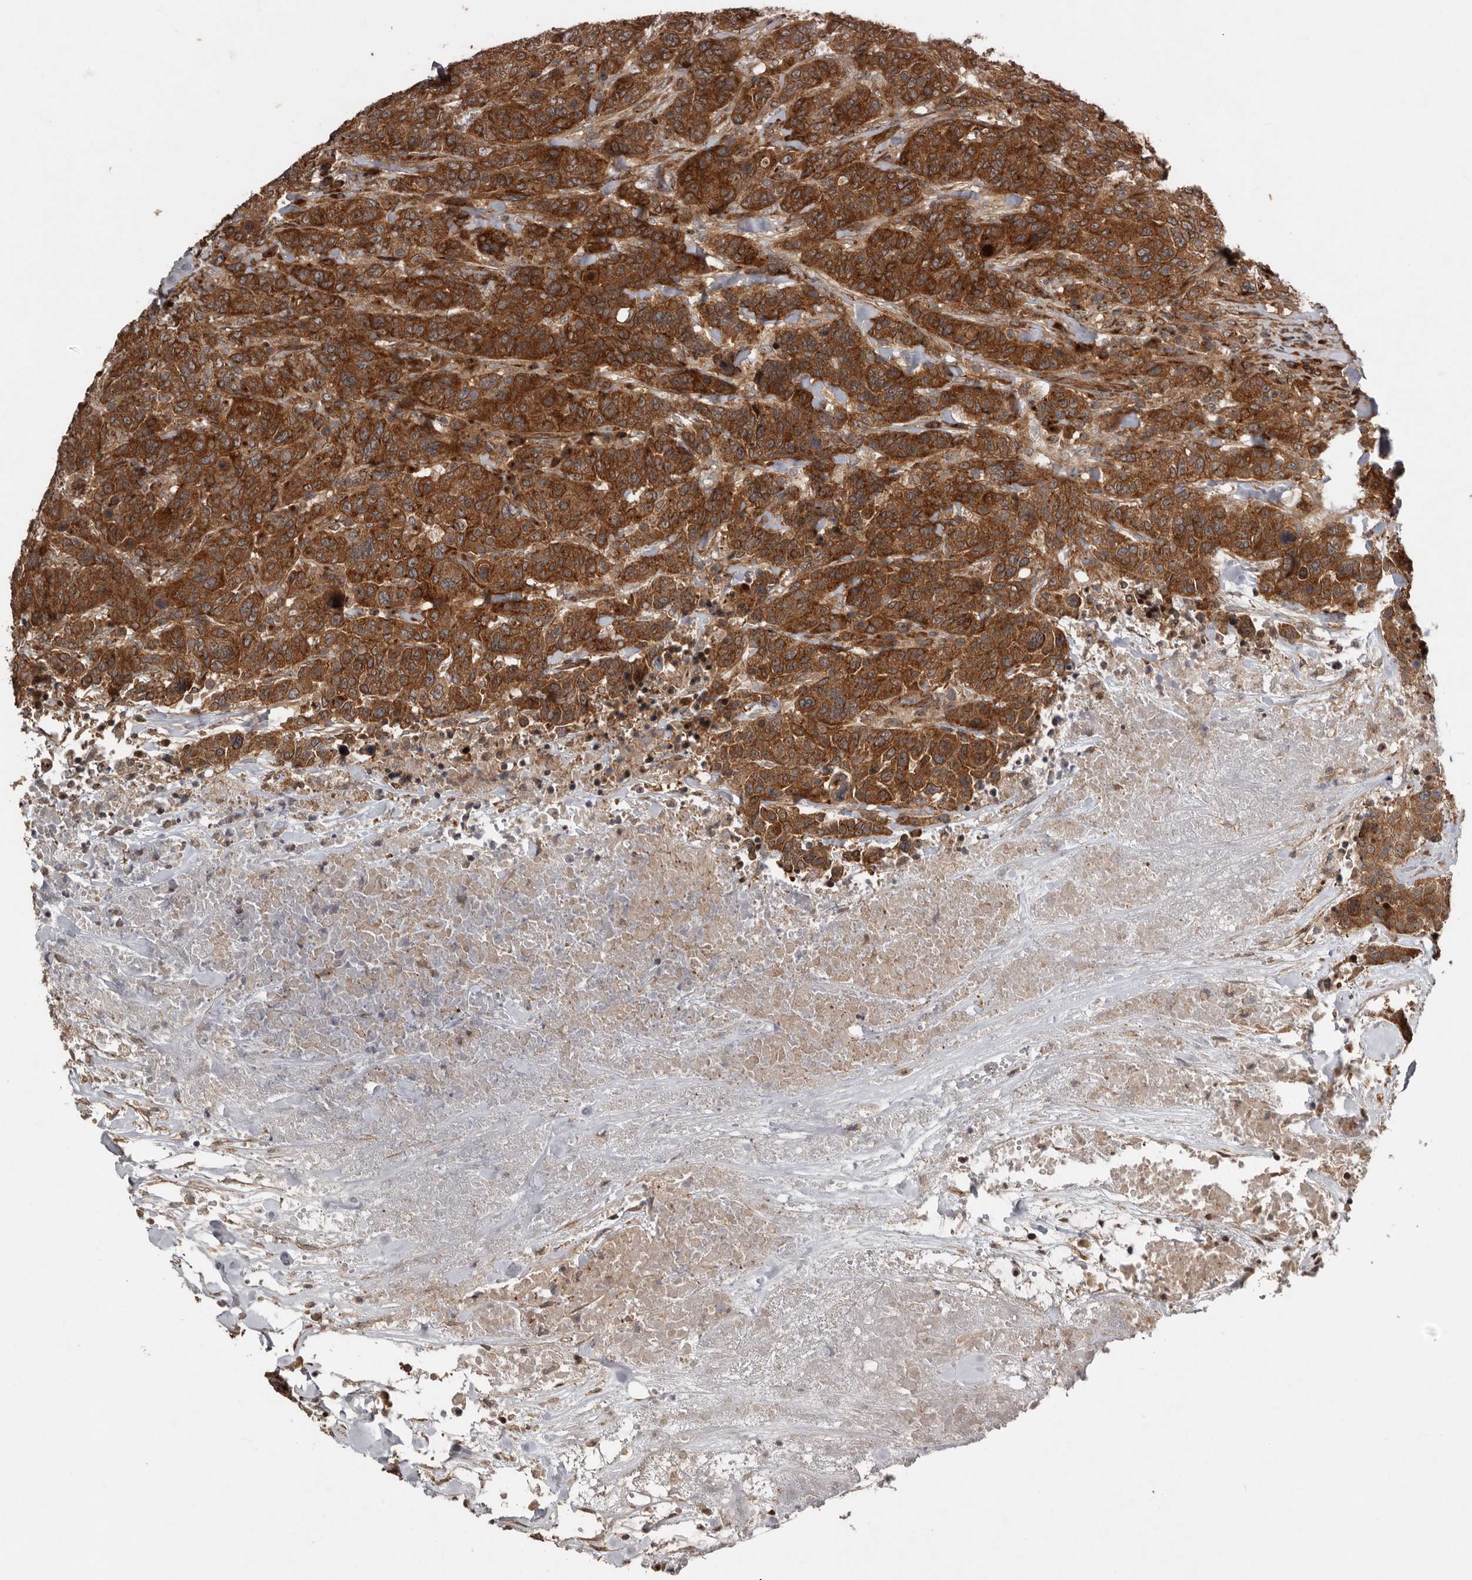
{"staining": {"intensity": "strong", "quantity": ">75%", "location": "cytoplasmic/membranous"}, "tissue": "breast cancer", "cell_type": "Tumor cells", "image_type": "cancer", "snomed": [{"axis": "morphology", "description": "Duct carcinoma"}, {"axis": "topography", "description": "Breast"}], "caption": "Breast cancer (invasive ductal carcinoma) stained for a protein exhibits strong cytoplasmic/membranous positivity in tumor cells.", "gene": "CCDC190", "patient": {"sex": "female", "age": 37}}